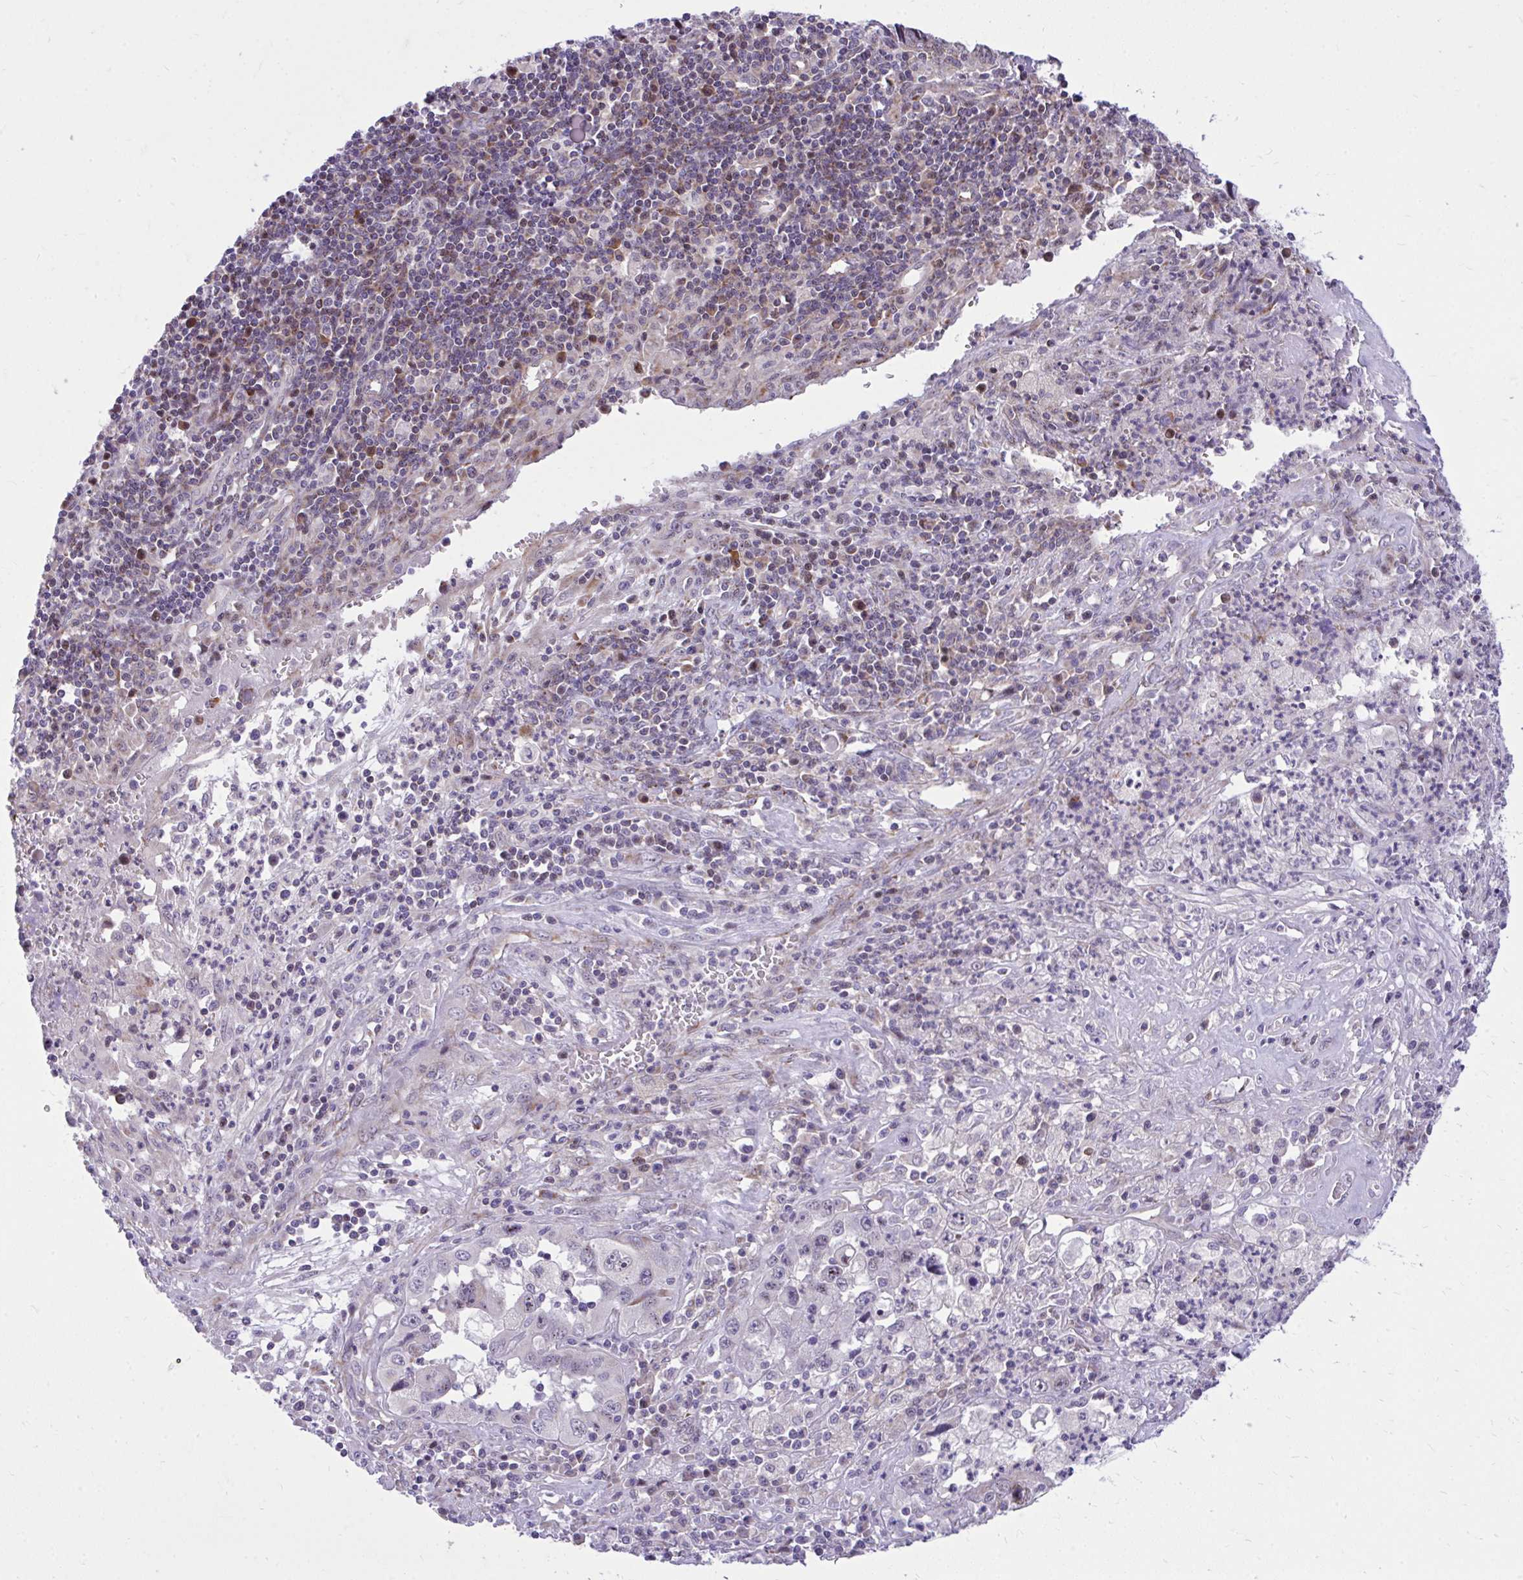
{"staining": {"intensity": "weak", "quantity": "<25%", "location": "cytoplasmic/membranous"}, "tissue": "endometrial cancer", "cell_type": "Tumor cells", "image_type": "cancer", "snomed": [{"axis": "morphology", "description": "Adenocarcinoma, NOS"}, {"axis": "topography", "description": "Uterus"}], "caption": "There is no significant expression in tumor cells of endometrial cancer.", "gene": "GPRIN3", "patient": {"sex": "female", "age": 62}}